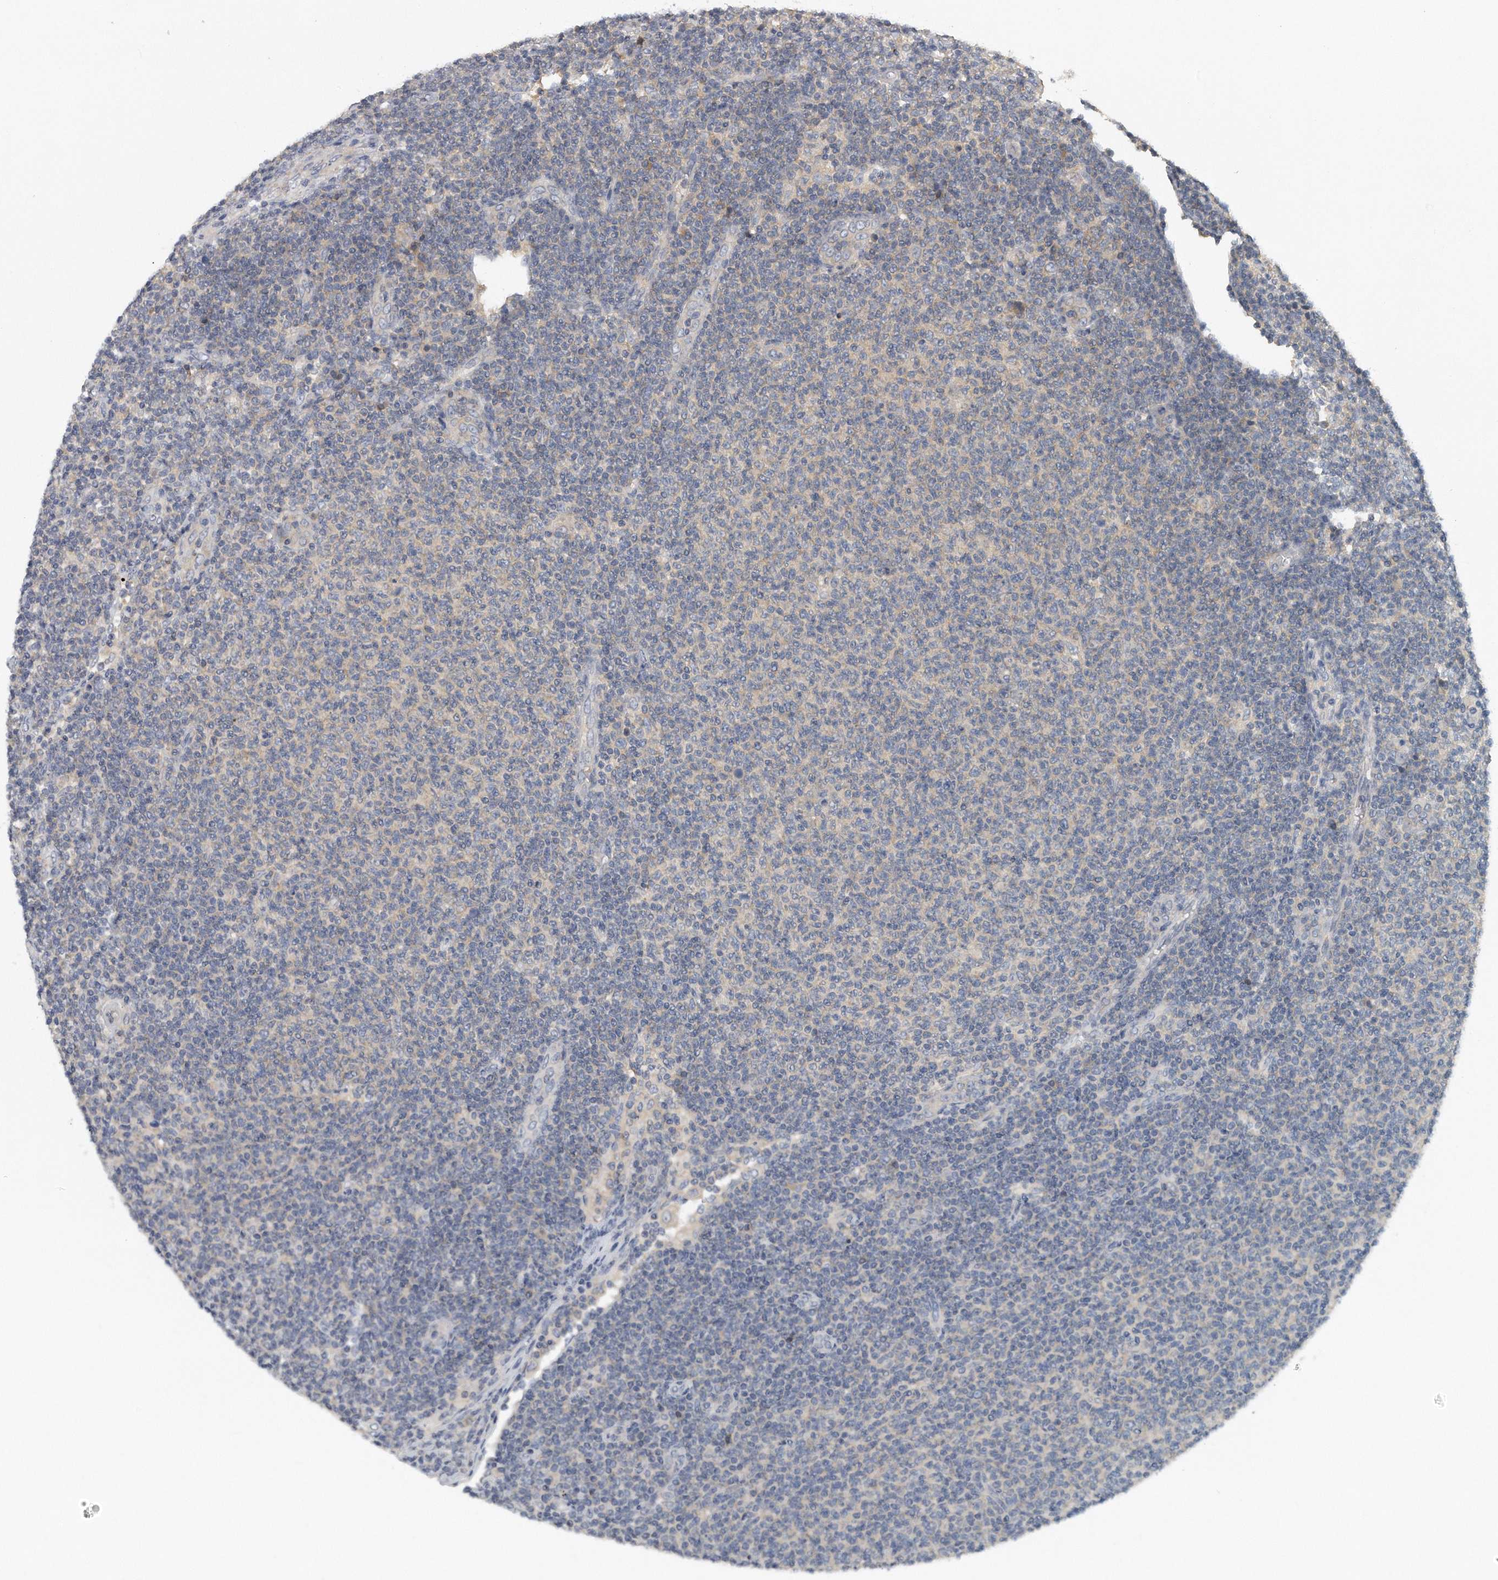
{"staining": {"intensity": "negative", "quantity": "none", "location": "none"}, "tissue": "lymphoma", "cell_type": "Tumor cells", "image_type": "cancer", "snomed": [{"axis": "morphology", "description": "Malignant lymphoma, non-Hodgkin's type, Low grade"}, {"axis": "topography", "description": "Lymph node"}], "caption": "Human malignant lymphoma, non-Hodgkin's type (low-grade) stained for a protein using IHC displays no positivity in tumor cells.", "gene": "EIF3I", "patient": {"sex": "male", "age": 66}}